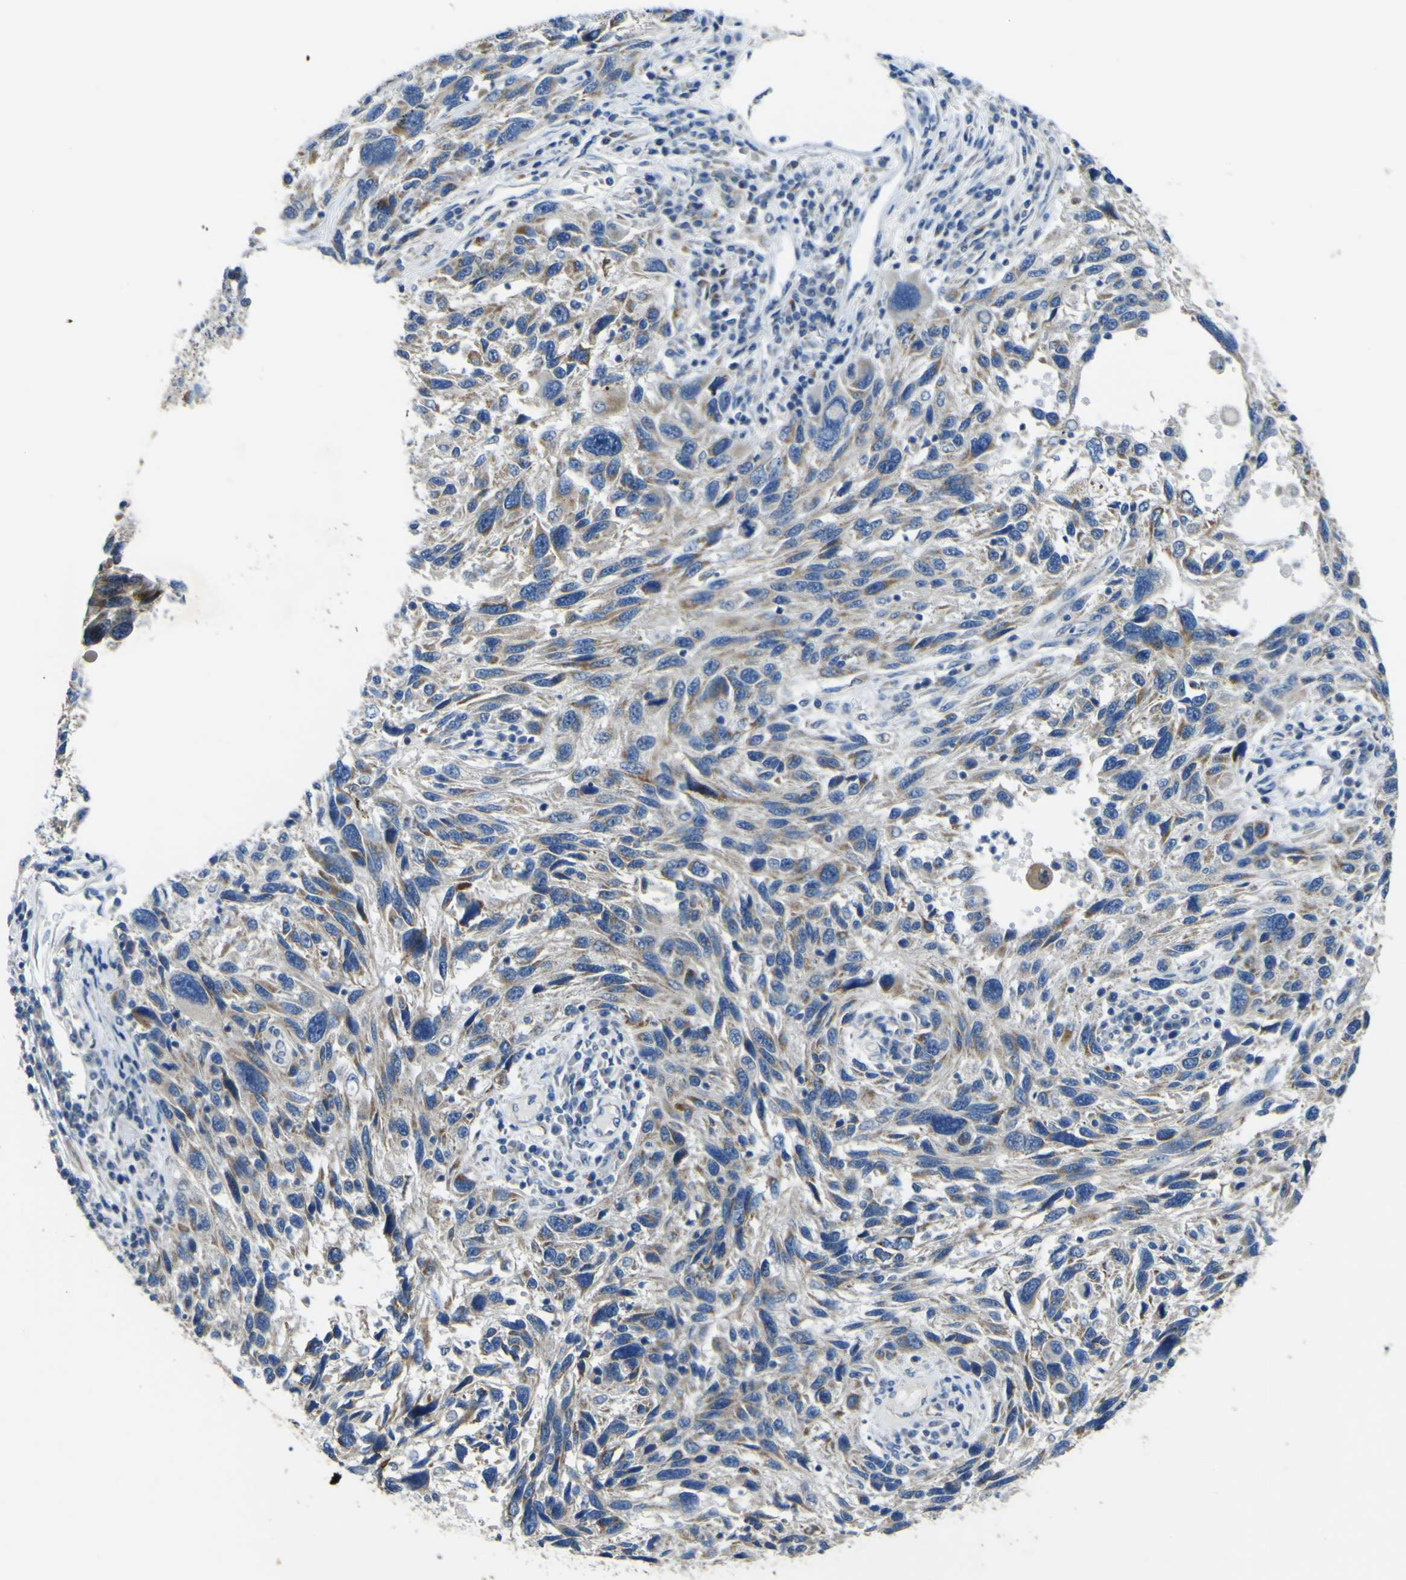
{"staining": {"intensity": "moderate", "quantity": "<25%", "location": "cytoplasmic/membranous"}, "tissue": "melanoma", "cell_type": "Tumor cells", "image_type": "cancer", "snomed": [{"axis": "morphology", "description": "Malignant melanoma, NOS"}, {"axis": "topography", "description": "Skin"}], "caption": "Protein staining exhibits moderate cytoplasmic/membranous expression in approximately <25% of tumor cells in melanoma. The staining is performed using DAB brown chromogen to label protein expression. The nuclei are counter-stained blue using hematoxylin.", "gene": "ALDH18A1", "patient": {"sex": "male", "age": 53}}